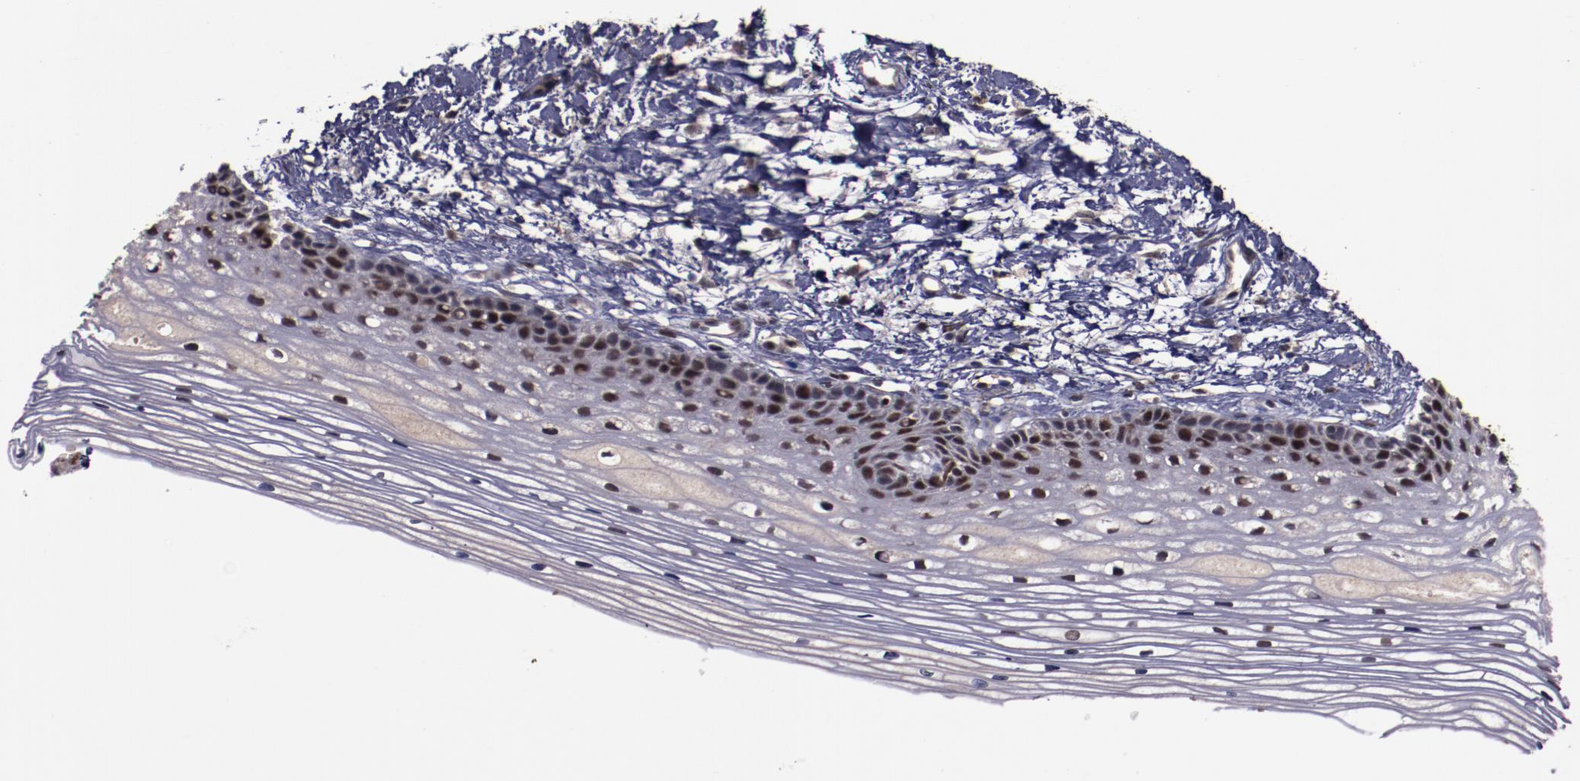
{"staining": {"intensity": "moderate", "quantity": "<25%", "location": "nuclear"}, "tissue": "cervix", "cell_type": "Glandular cells", "image_type": "normal", "snomed": [{"axis": "morphology", "description": "Normal tissue, NOS"}, {"axis": "topography", "description": "Cervix"}], "caption": "Immunohistochemical staining of unremarkable human cervix shows low levels of moderate nuclear expression in about <25% of glandular cells. The staining was performed using DAB, with brown indicating positive protein expression. Nuclei are stained blue with hematoxylin.", "gene": "CHEK2", "patient": {"sex": "female", "age": 77}}